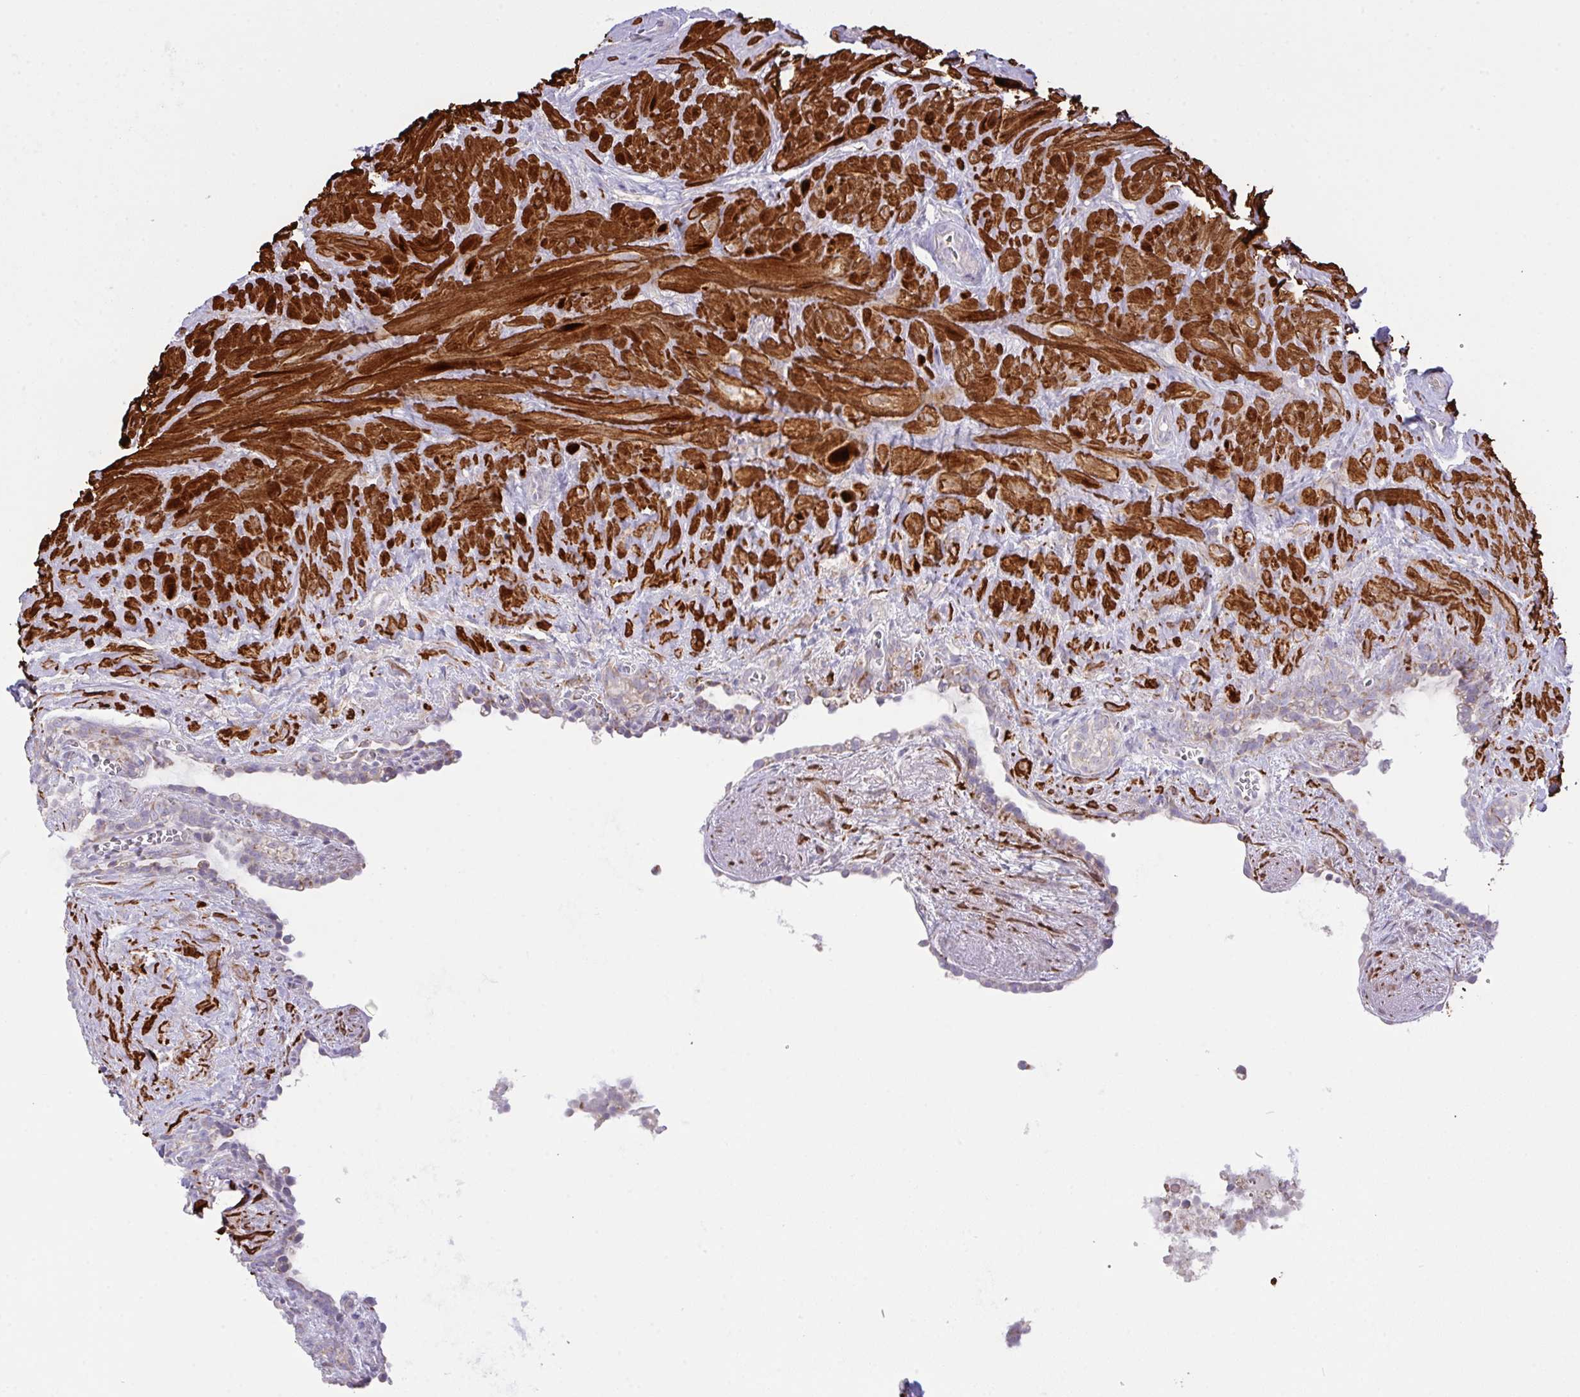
{"staining": {"intensity": "moderate", "quantity": "<25%", "location": "cytoplasmic/membranous"}, "tissue": "seminal vesicle", "cell_type": "Glandular cells", "image_type": "normal", "snomed": [{"axis": "morphology", "description": "Normal tissue, NOS"}, {"axis": "topography", "description": "Seminal veicle"}], "caption": "Moderate cytoplasmic/membranous staining is seen in about <25% of glandular cells in normal seminal vesicle. (brown staining indicates protein expression, while blue staining denotes nuclei).", "gene": "CHDH", "patient": {"sex": "male", "age": 76}}